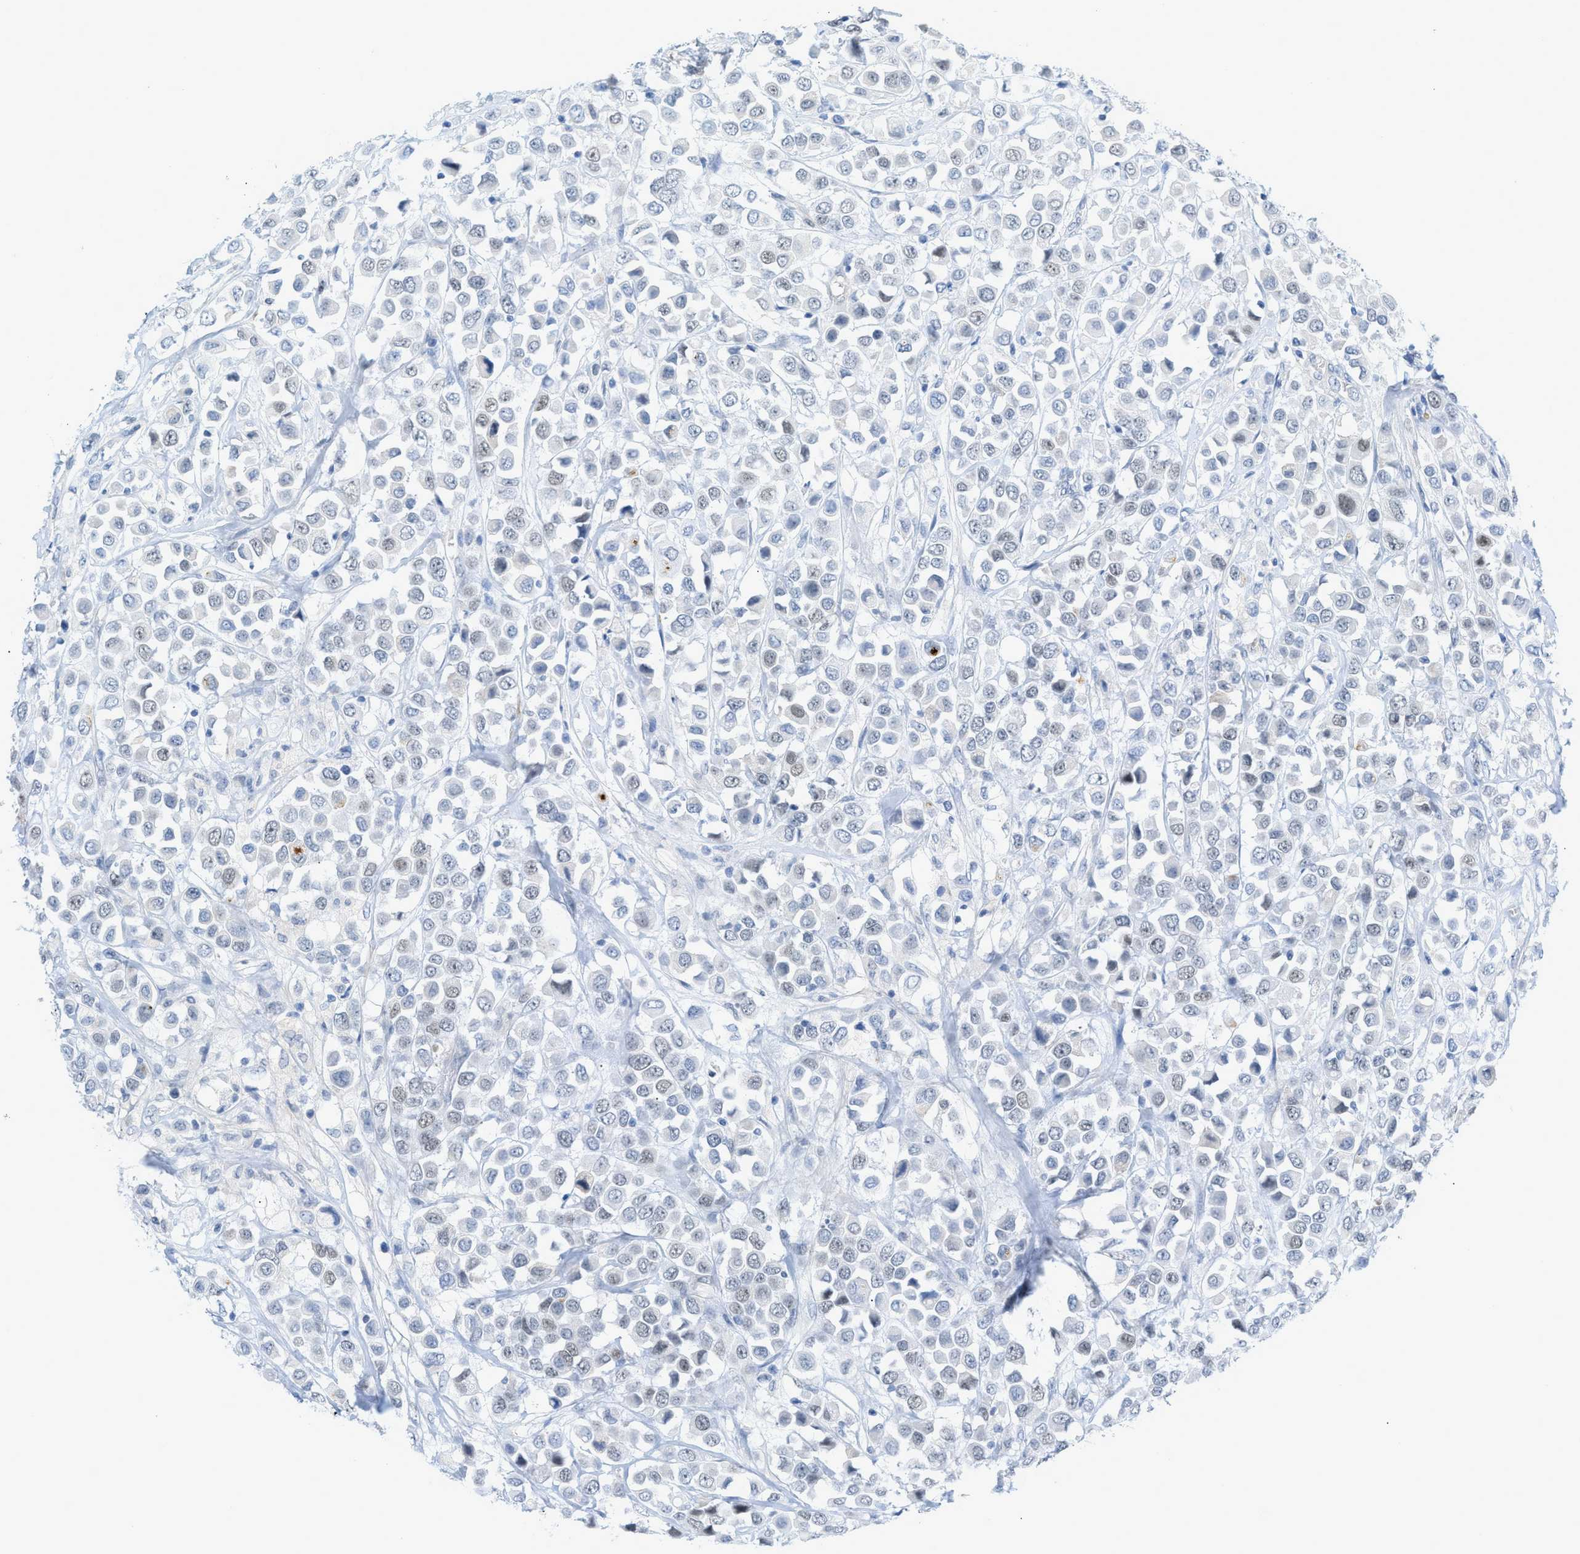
{"staining": {"intensity": "weak", "quantity": "<25%", "location": "nuclear"}, "tissue": "breast cancer", "cell_type": "Tumor cells", "image_type": "cancer", "snomed": [{"axis": "morphology", "description": "Duct carcinoma"}, {"axis": "topography", "description": "Breast"}], "caption": "Immunohistochemical staining of breast intraductal carcinoma displays no significant positivity in tumor cells. (Stains: DAB immunohistochemistry (IHC) with hematoxylin counter stain, Microscopy: brightfield microscopy at high magnification).", "gene": "HLTF", "patient": {"sex": "female", "age": 61}}